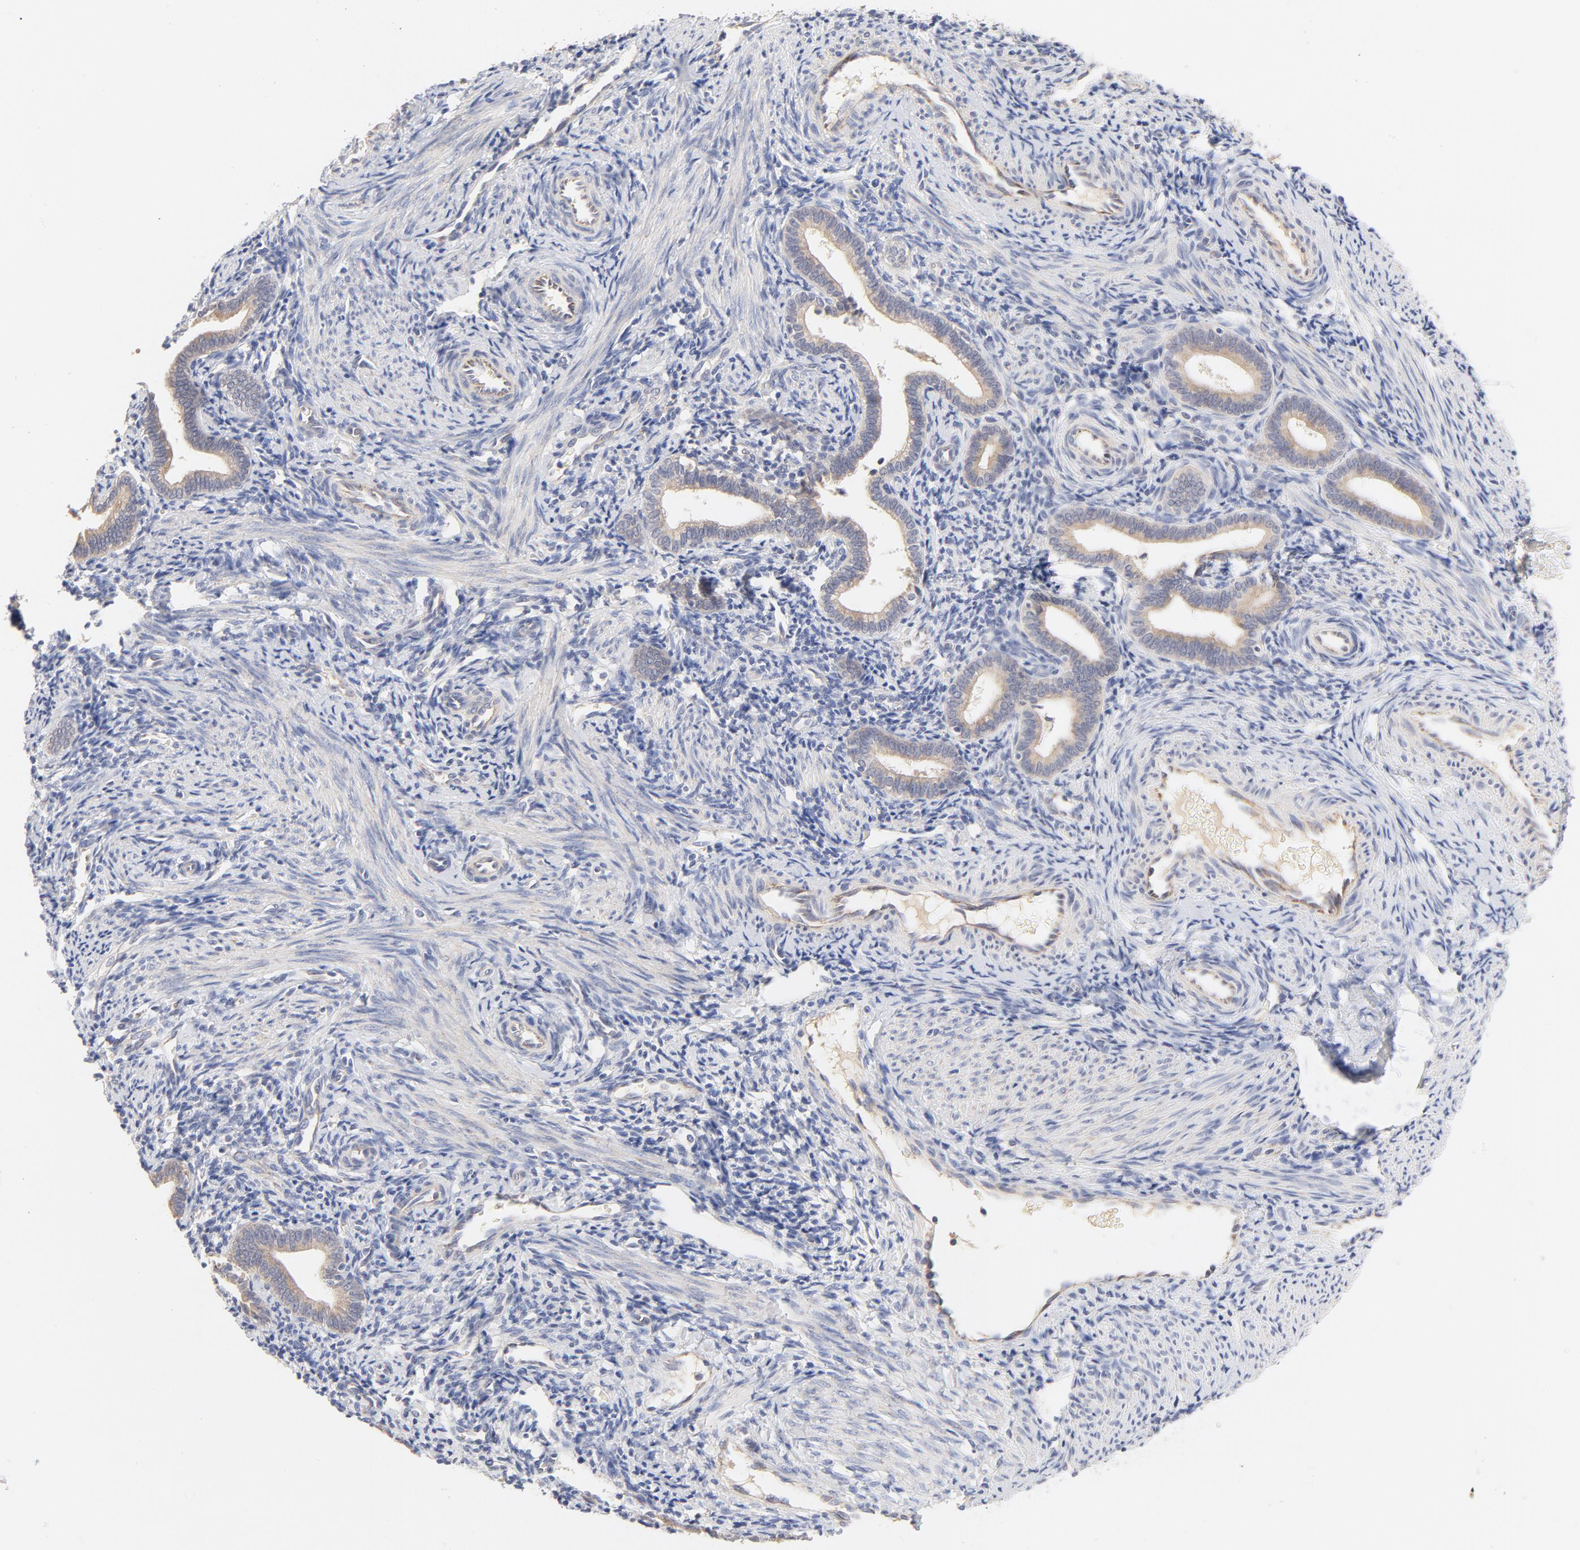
{"staining": {"intensity": "negative", "quantity": "none", "location": "none"}, "tissue": "endometrium", "cell_type": "Cells in endometrial stroma", "image_type": "normal", "snomed": [{"axis": "morphology", "description": "Normal tissue, NOS"}, {"axis": "topography", "description": "Uterus"}, {"axis": "topography", "description": "Endometrium"}], "caption": "Immunohistochemistry (IHC) image of benign endometrium: endometrium stained with DAB exhibits no significant protein staining in cells in endometrial stroma.", "gene": "MTERF2", "patient": {"sex": "female", "age": 33}}